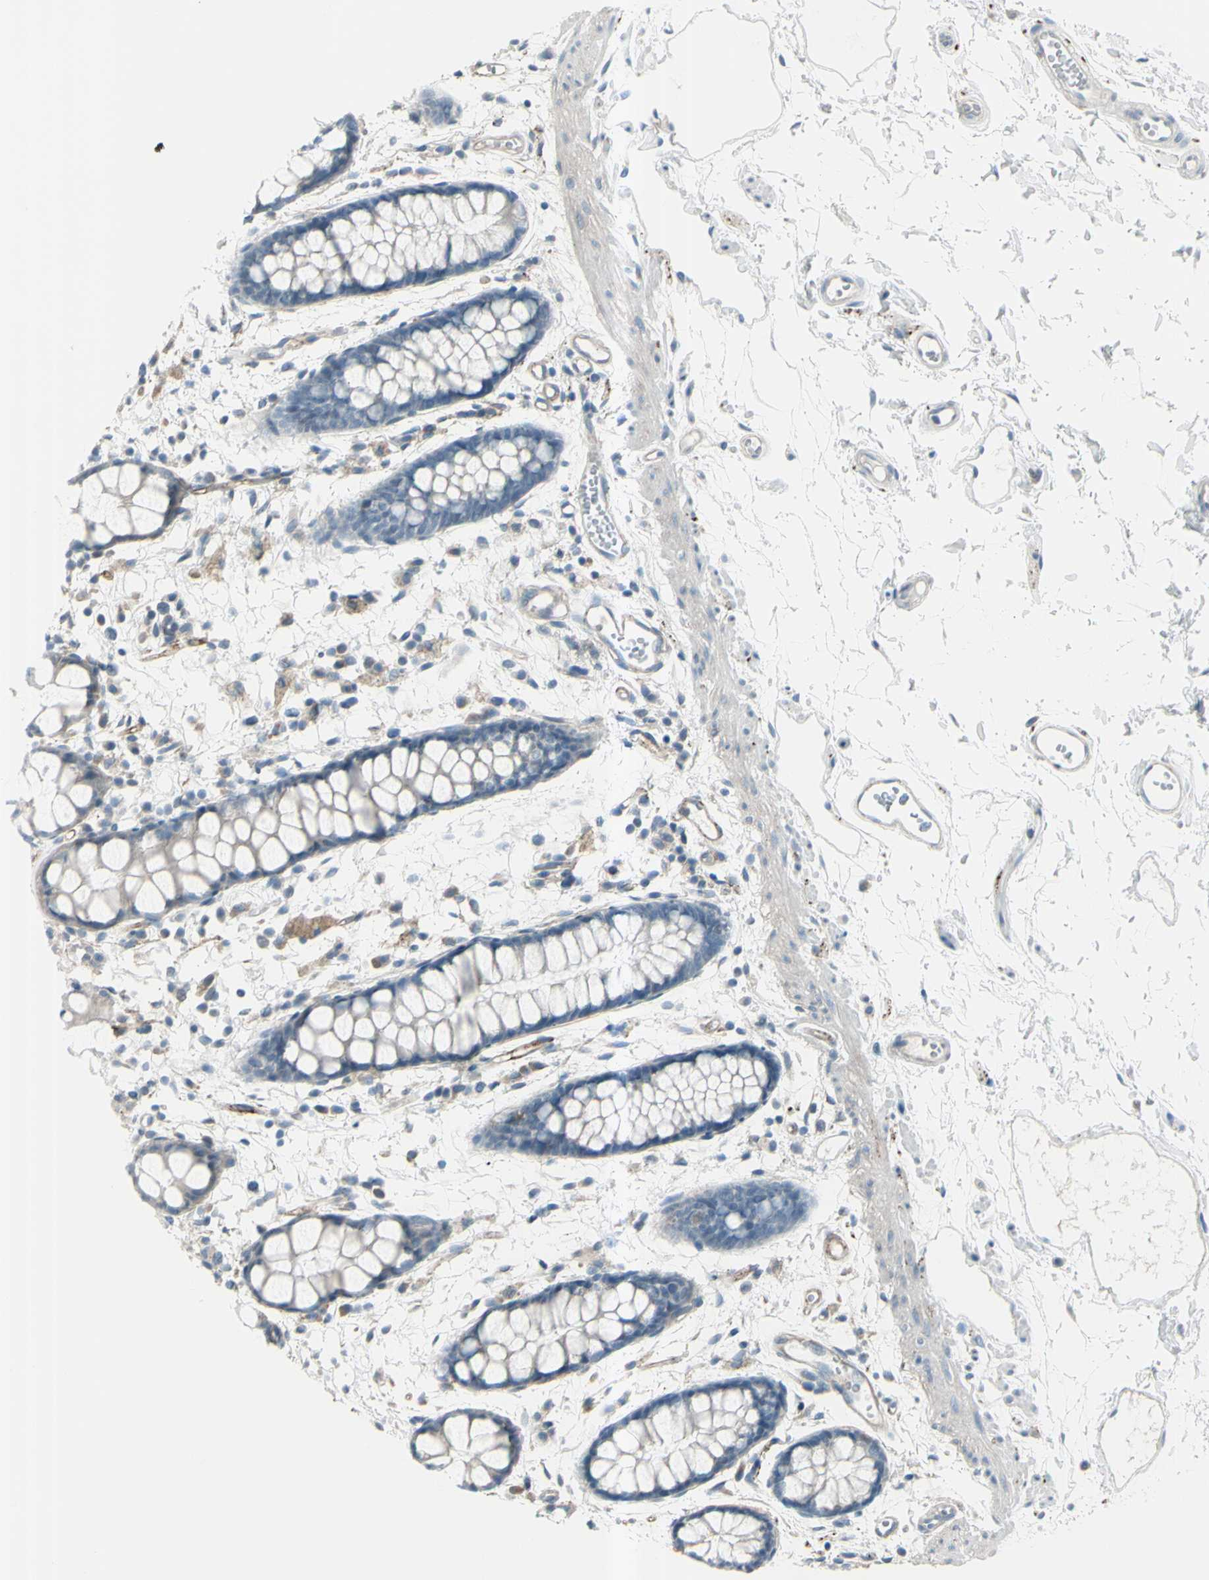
{"staining": {"intensity": "weak", "quantity": "<25%", "location": "cytoplasmic/membranous"}, "tissue": "rectum", "cell_type": "Glandular cells", "image_type": "normal", "snomed": [{"axis": "morphology", "description": "Normal tissue, NOS"}, {"axis": "topography", "description": "Rectum"}], "caption": "Immunohistochemistry (IHC) of benign human rectum shows no expression in glandular cells.", "gene": "GPR34", "patient": {"sex": "female", "age": 66}}